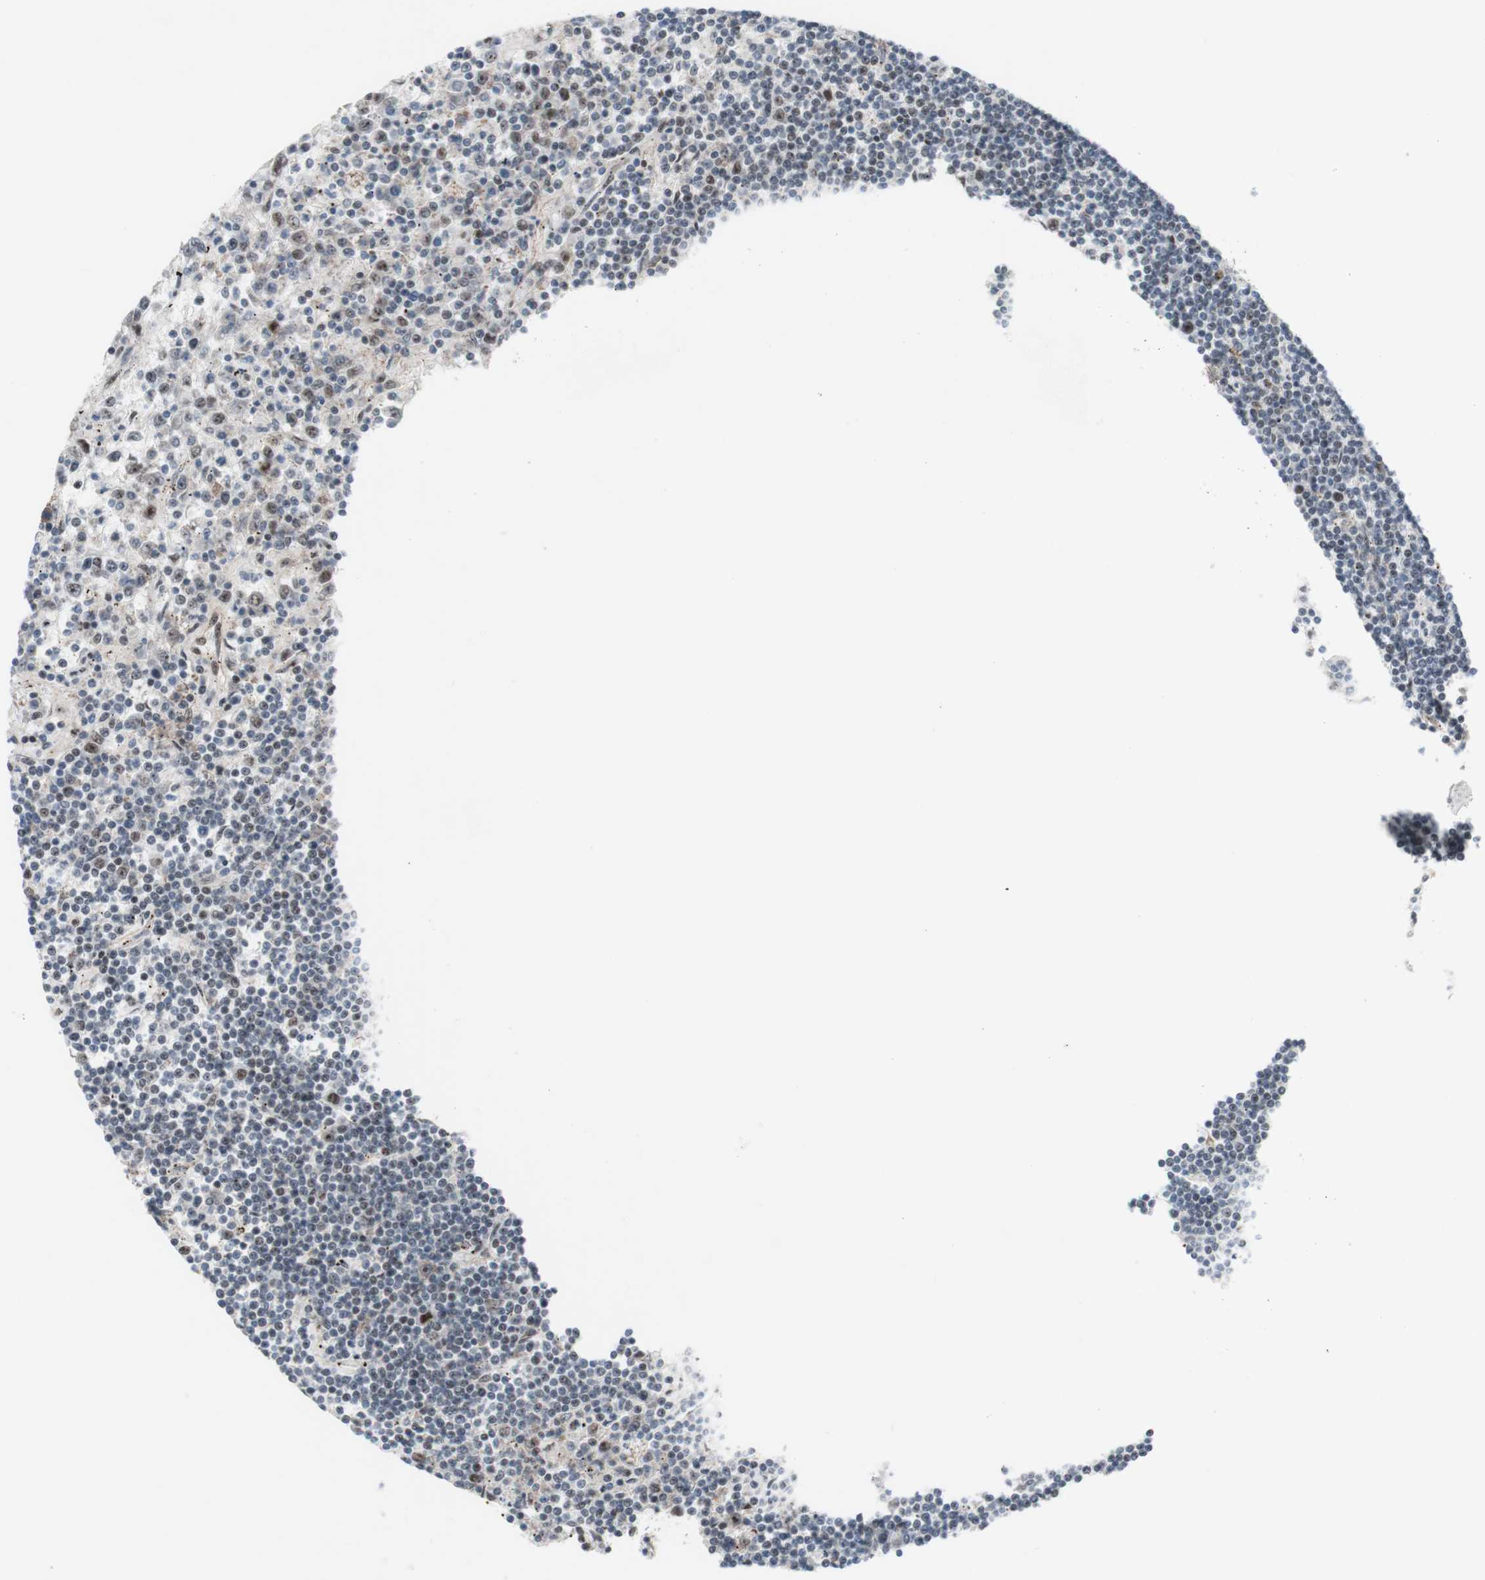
{"staining": {"intensity": "weak", "quantity": "25%-75%", "location": "nuclear"}, "tissue": "lymphoma", "cell_type": "Tumor cells", "image_type": "cancer", "snomed": [{"axis": "morphology", "description": "Malignant lymphoma, non-Hodgkin's type, Low grade"}, {"axis": "topography", "description": "Spleen"}], "caption": "Human lymphoma stained with a protein marker reveals weak staining in tumor cells.", "gene": "POLR1A", "patient": {"sex": "male", "age": 76}}